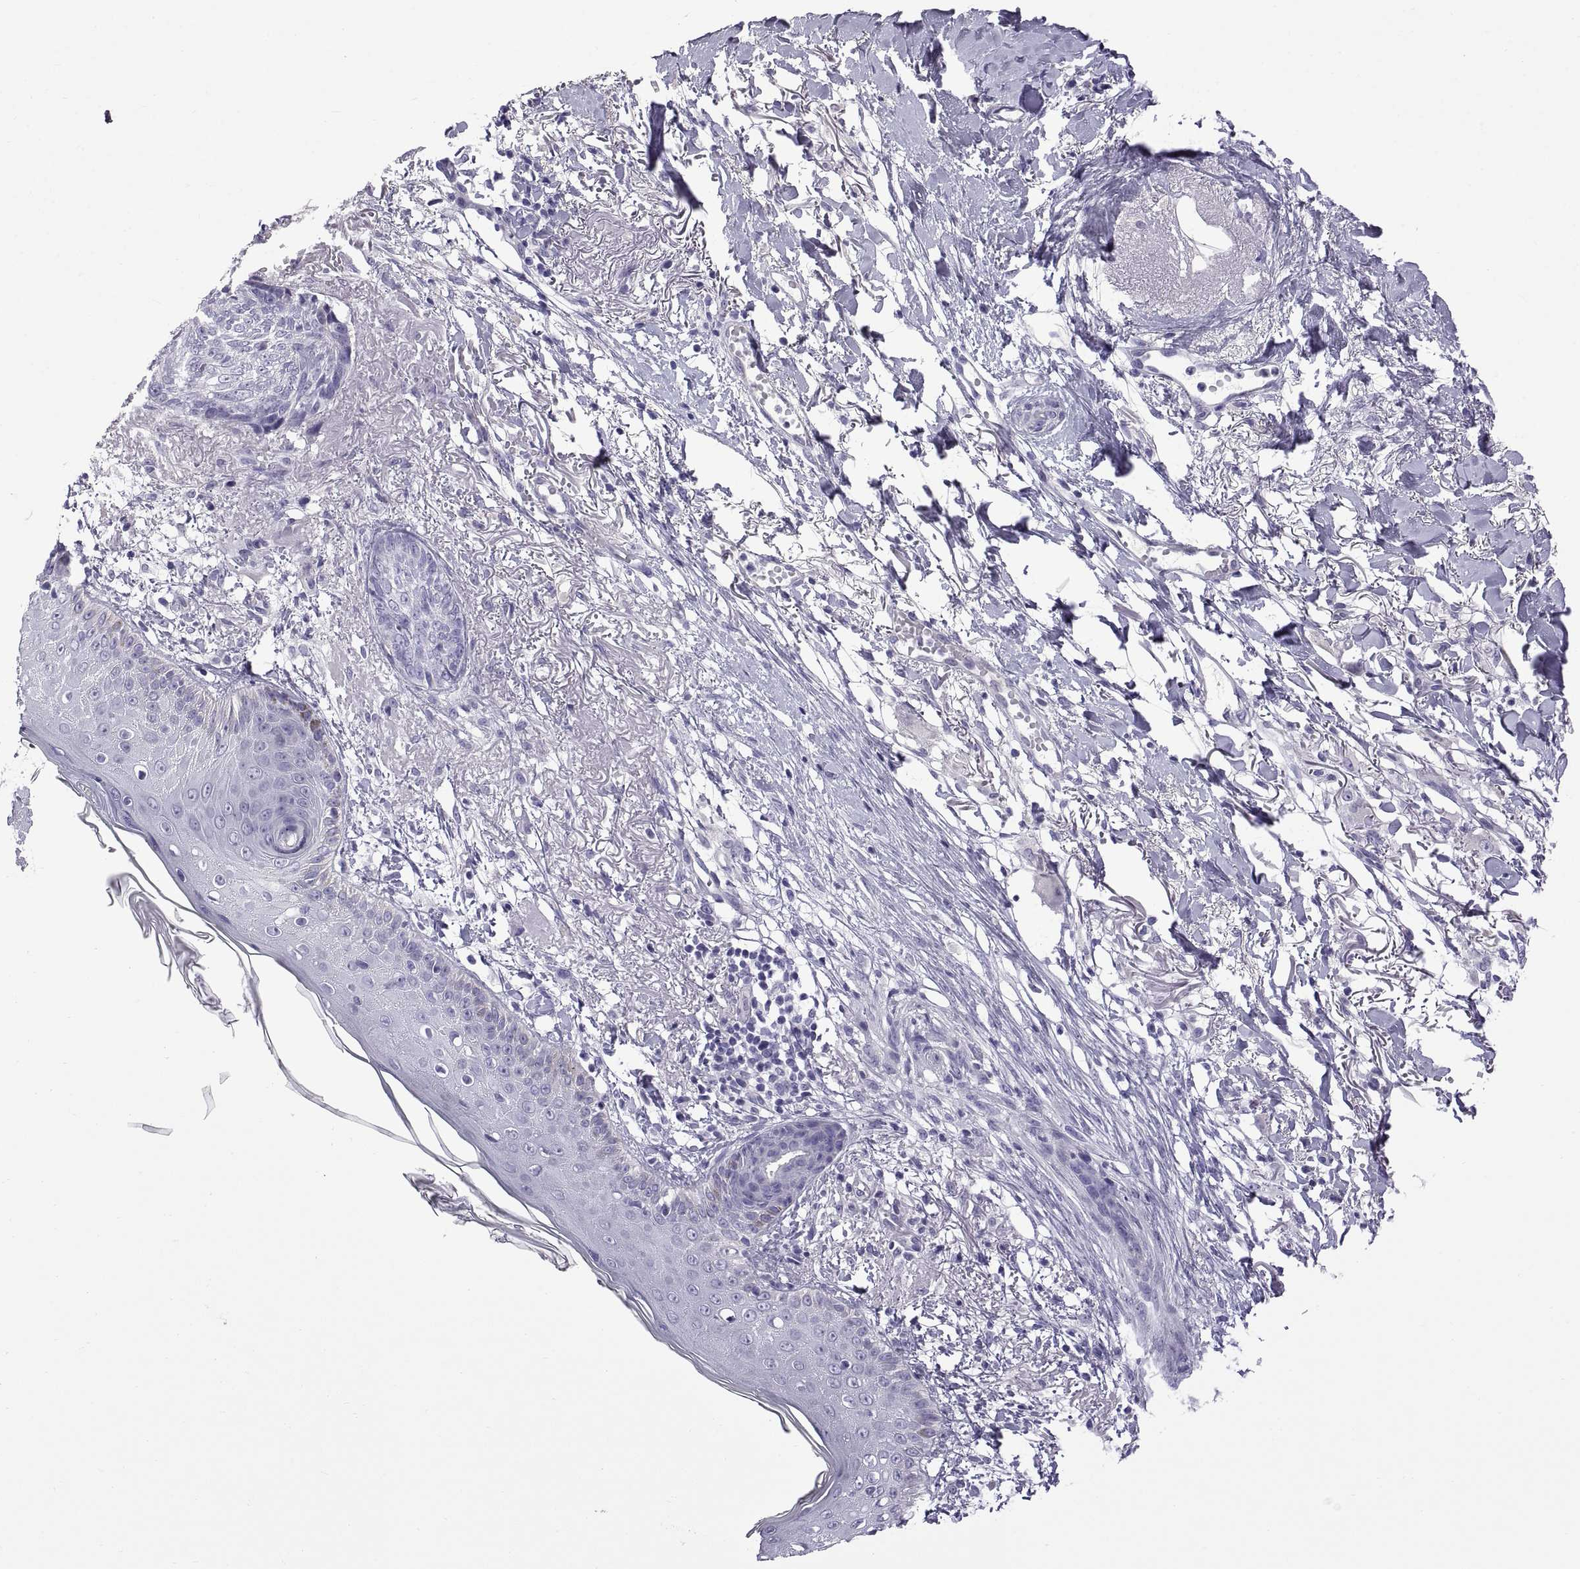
{"staining": {"intensity": "negative", "quantity": "none", "location": "none"}, "tissue": "skin cancer", "cell_type": "Tumor cells", "image_type": "cancer", "snomed": [{"axis": "morphology", "description": "Normal tissue, NOS"}, {"axis": "morphology", "description": "Basal cell carcinoma"}, {"axis": "topography", "description": "Skin"}], "caption": "The photomicrograph reveals no significant expression in tumor cells of basal cell carcinoma (skin).", "gene": "SPDYE1", "patient": {"sex": "male", "age": 84}}